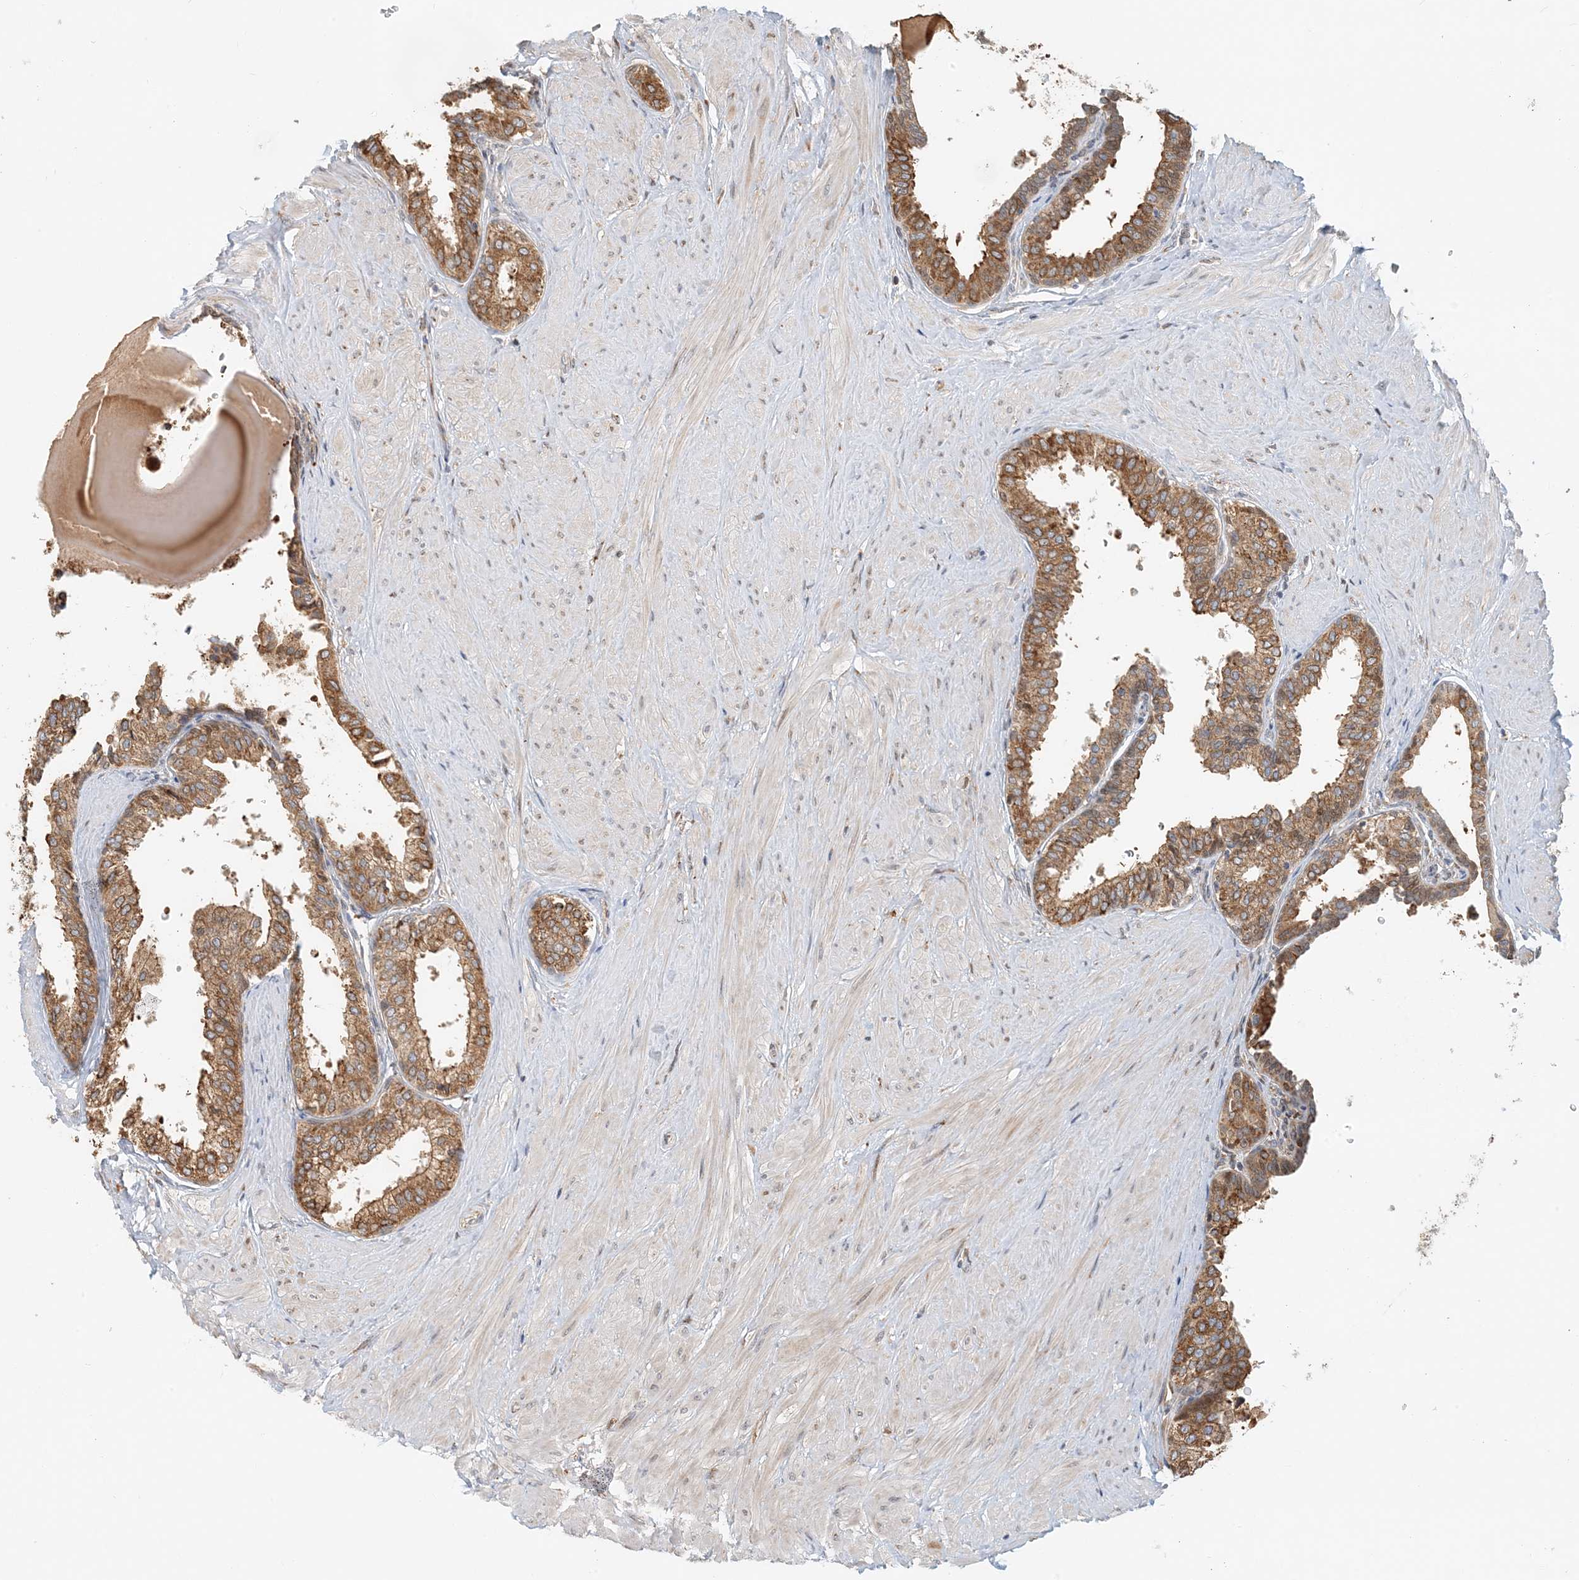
{"staining": {"intensity": "moderate", "quantity": ">75%", "location": "cytoplasmic/membranous"}, "tissue": "prostate", "cell_type": "Glandular cells", "image_type": "normal", "snomed": [{"axis": "morphology", "description": "Normal tissue, NOS"}, {"axis": "topography", "description": "Prostate"}], "caption": "Protein expression by IHC exhibits moderate cytoplasmic/membranous positivity in approximately >75% of glandular cells in normal prostate. The protein is stained brown, and the nuclei are stained in blue (DAB (3,3'-diaminobenzidine) IHC with brightfield microscopy, high magnification).", "gene": "HNMT", "patient": {"sex": "male", "age": 48}}